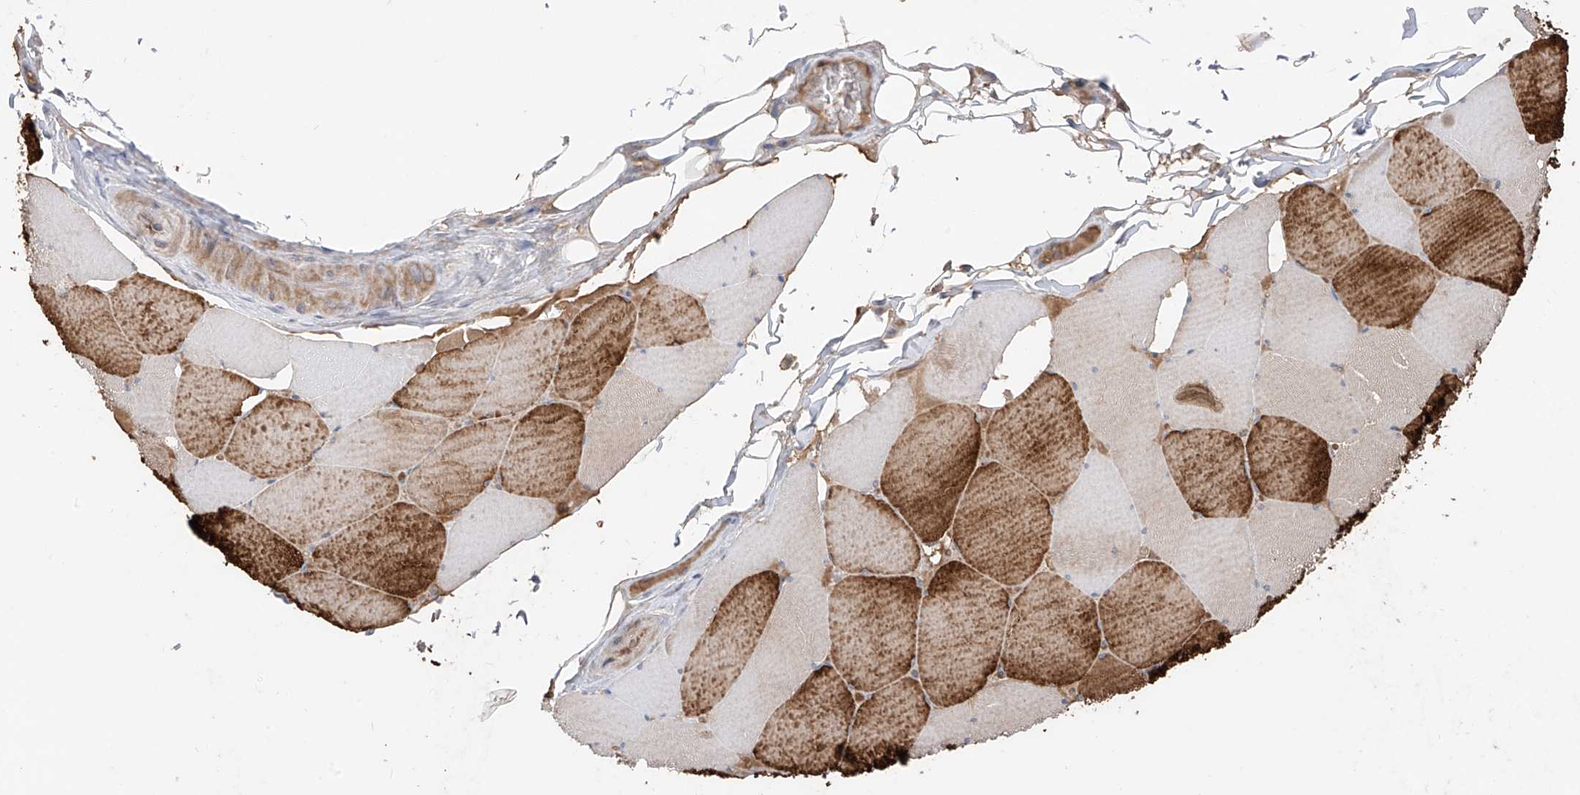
{"staining": {"intensity": "strong", "quantity": "25%-75%", "location": "cytoplasmic/membranous"}, "tissue": "skeletal muscle", "cell_type": "Myocytes", "image_type": "normal", "snomed": [{"axis": "morphology", "description": "Normal tissue, NOS"}, {"axis": "topography", "description": "Skeletal muscle"}, {"axis": "topography", "description": "Head-Neck"}], "caption": "About 25%-75% of myocytes in unremarkable human skeletal muscle display strong cytoplasmic/membranous protein positivity as visualized by brown immunohistochemical staining.", "gene": "CACNA2D4", "patient": {"sex": "male", "age": 66}}